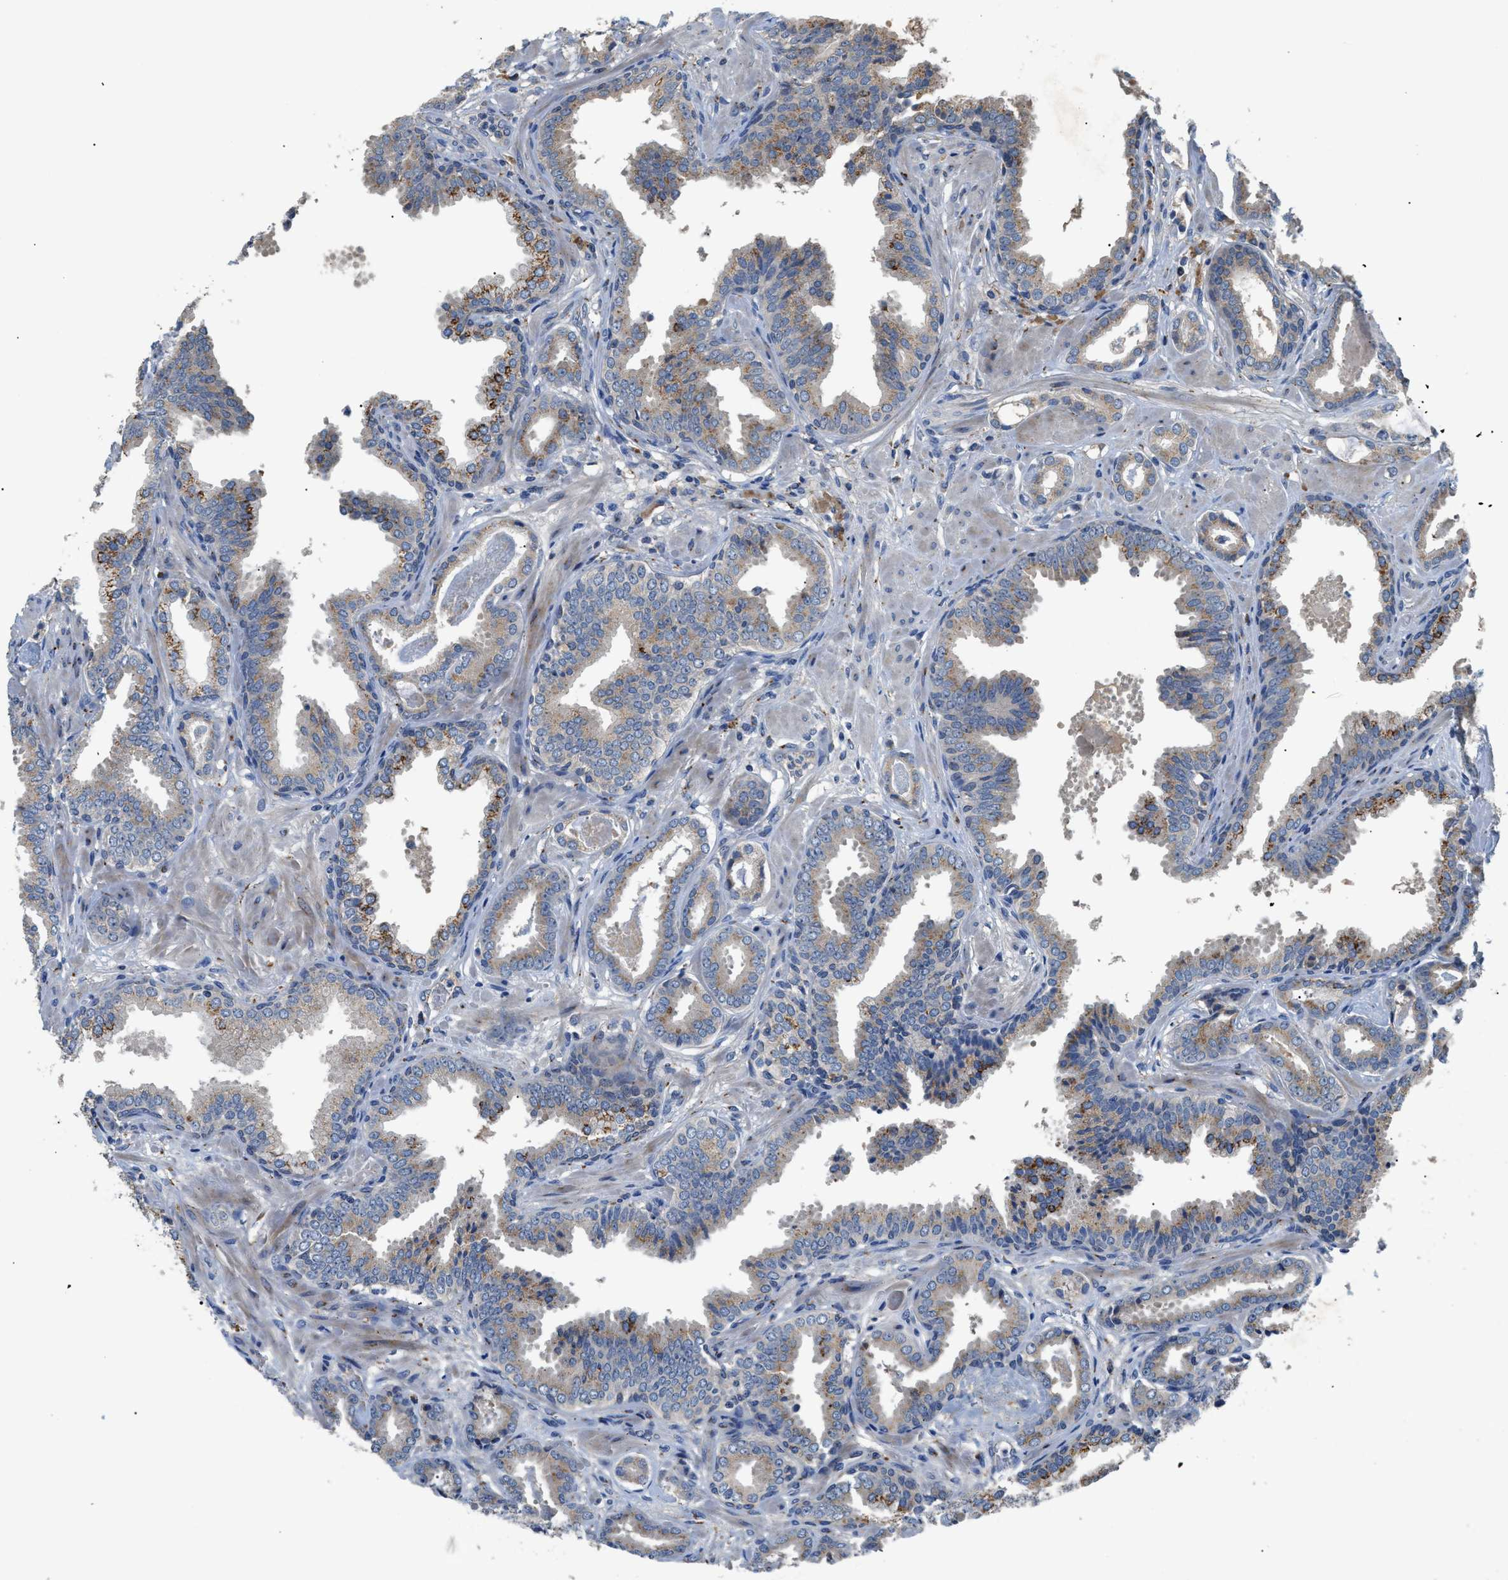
{"staining": {"intensity": "moderate", "quantity": "25%-75%", "location": "cytoplasmic/membranous"}, "tissue": "prostate cancer", "cell_type": "Tumor cells", "image_type": "cancer", "snomed": [{"axis": "morphology", "description": "Adenocarcinoma, Low grade"}, {"axis": "topography", "description": "Prostate"}], "caption": "There is medium levels of moderate cytoplasmic/membranous expression in tumor cells of prostate cancer (adenocarcinoma (low-grade)), as demonstrated by immunohistochemical staining (brown color).", "gene": "SIK2", "patient": {"sex": "male", "age": 53}}